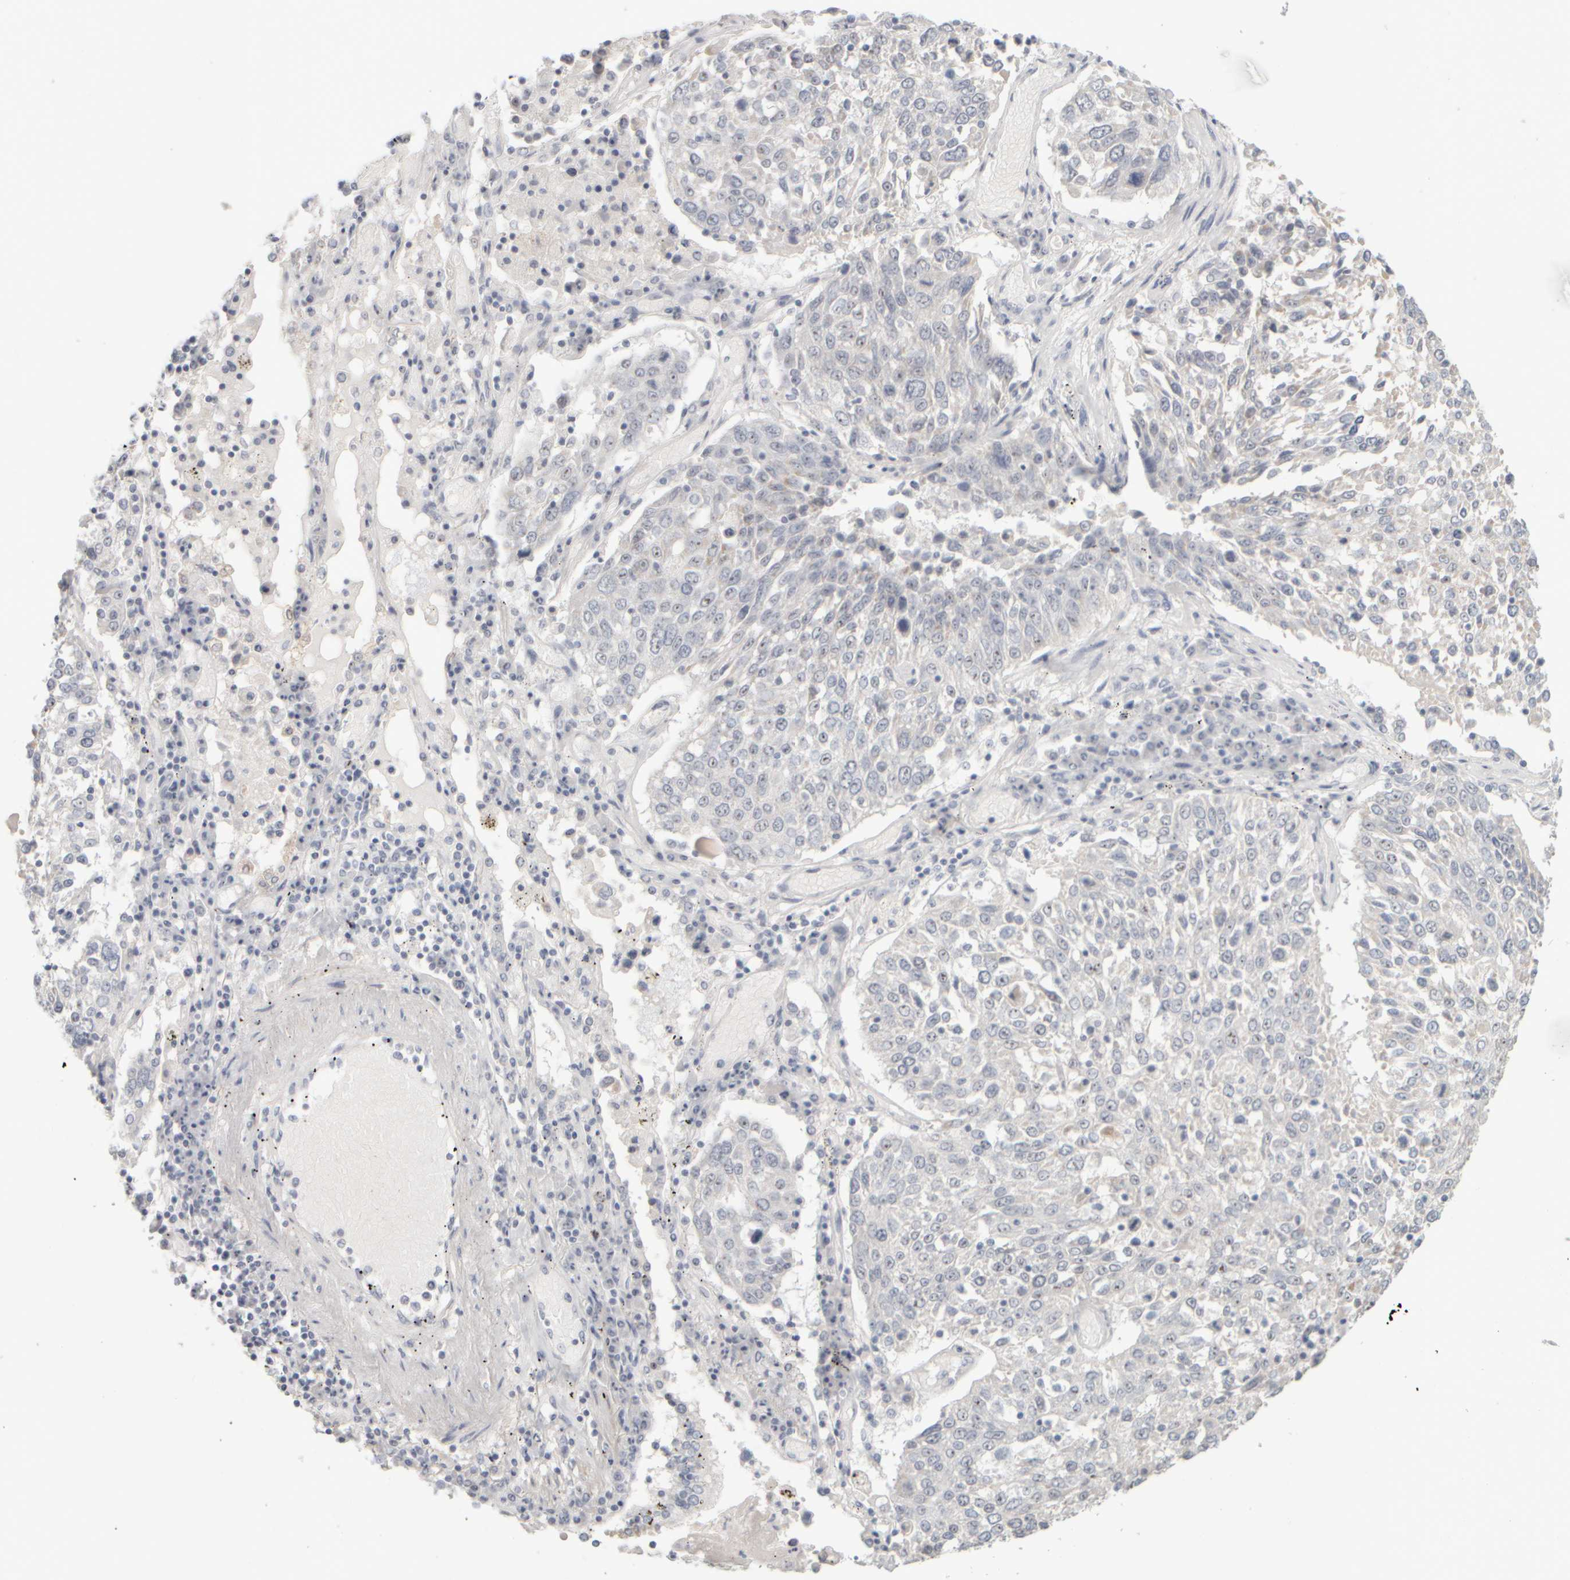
{"staining": {"intensity": "moderate", "quantity": "<25%", "location": "nuclear"}, "tissue": "lung cancer", "cell_type": "Tumor cells", "image_type": "cancer", "snomed": [{"axis": "morphology", "description": "Squamous cell carcinoma, NOS"}, {"axis": "topography", "description": "Lung"}], "caption": "IHC image of lung squamous cell carcinoma stained for a protein (brown), which exhibits low levels of moderate nuclear staining in approximately <25% of tumor cells.", "gene": "DCXR", "patient": {"sex": "male", "age": 65}}